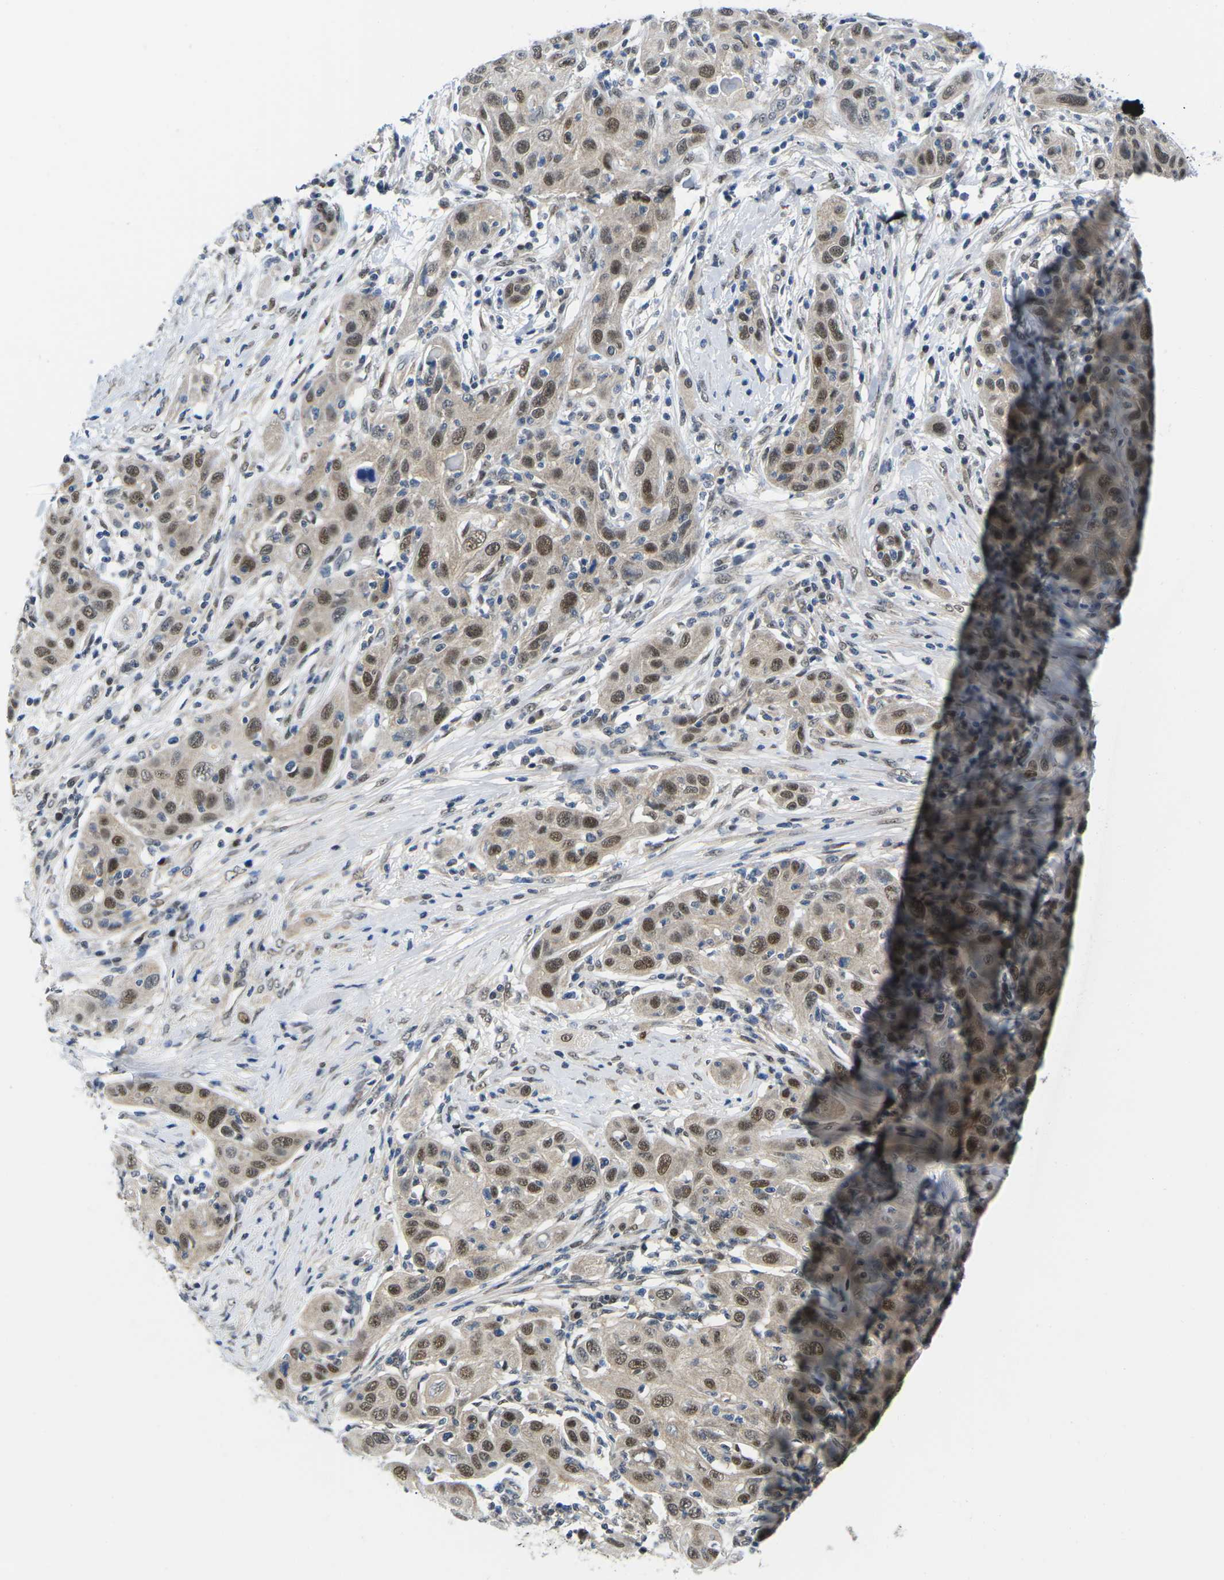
{"staining": {"intensity": "moderate", "quantity": ">75%", "location": "nuclear"}, "tissue": "skin cancer", "cell_type": "Tumor cells", "image_type": "cancer", "snomed": [{"axis": "morphology", "description": "Squamous cell carcinoma, NOS"}, {"axis": "topography", "description": "Skin"}], "caption": "Skin cancer stained with a protein marker reveals moderate staining in tumor cells.", "gene": "UBA7", "patient": {"sex": "female", "age": 88}}